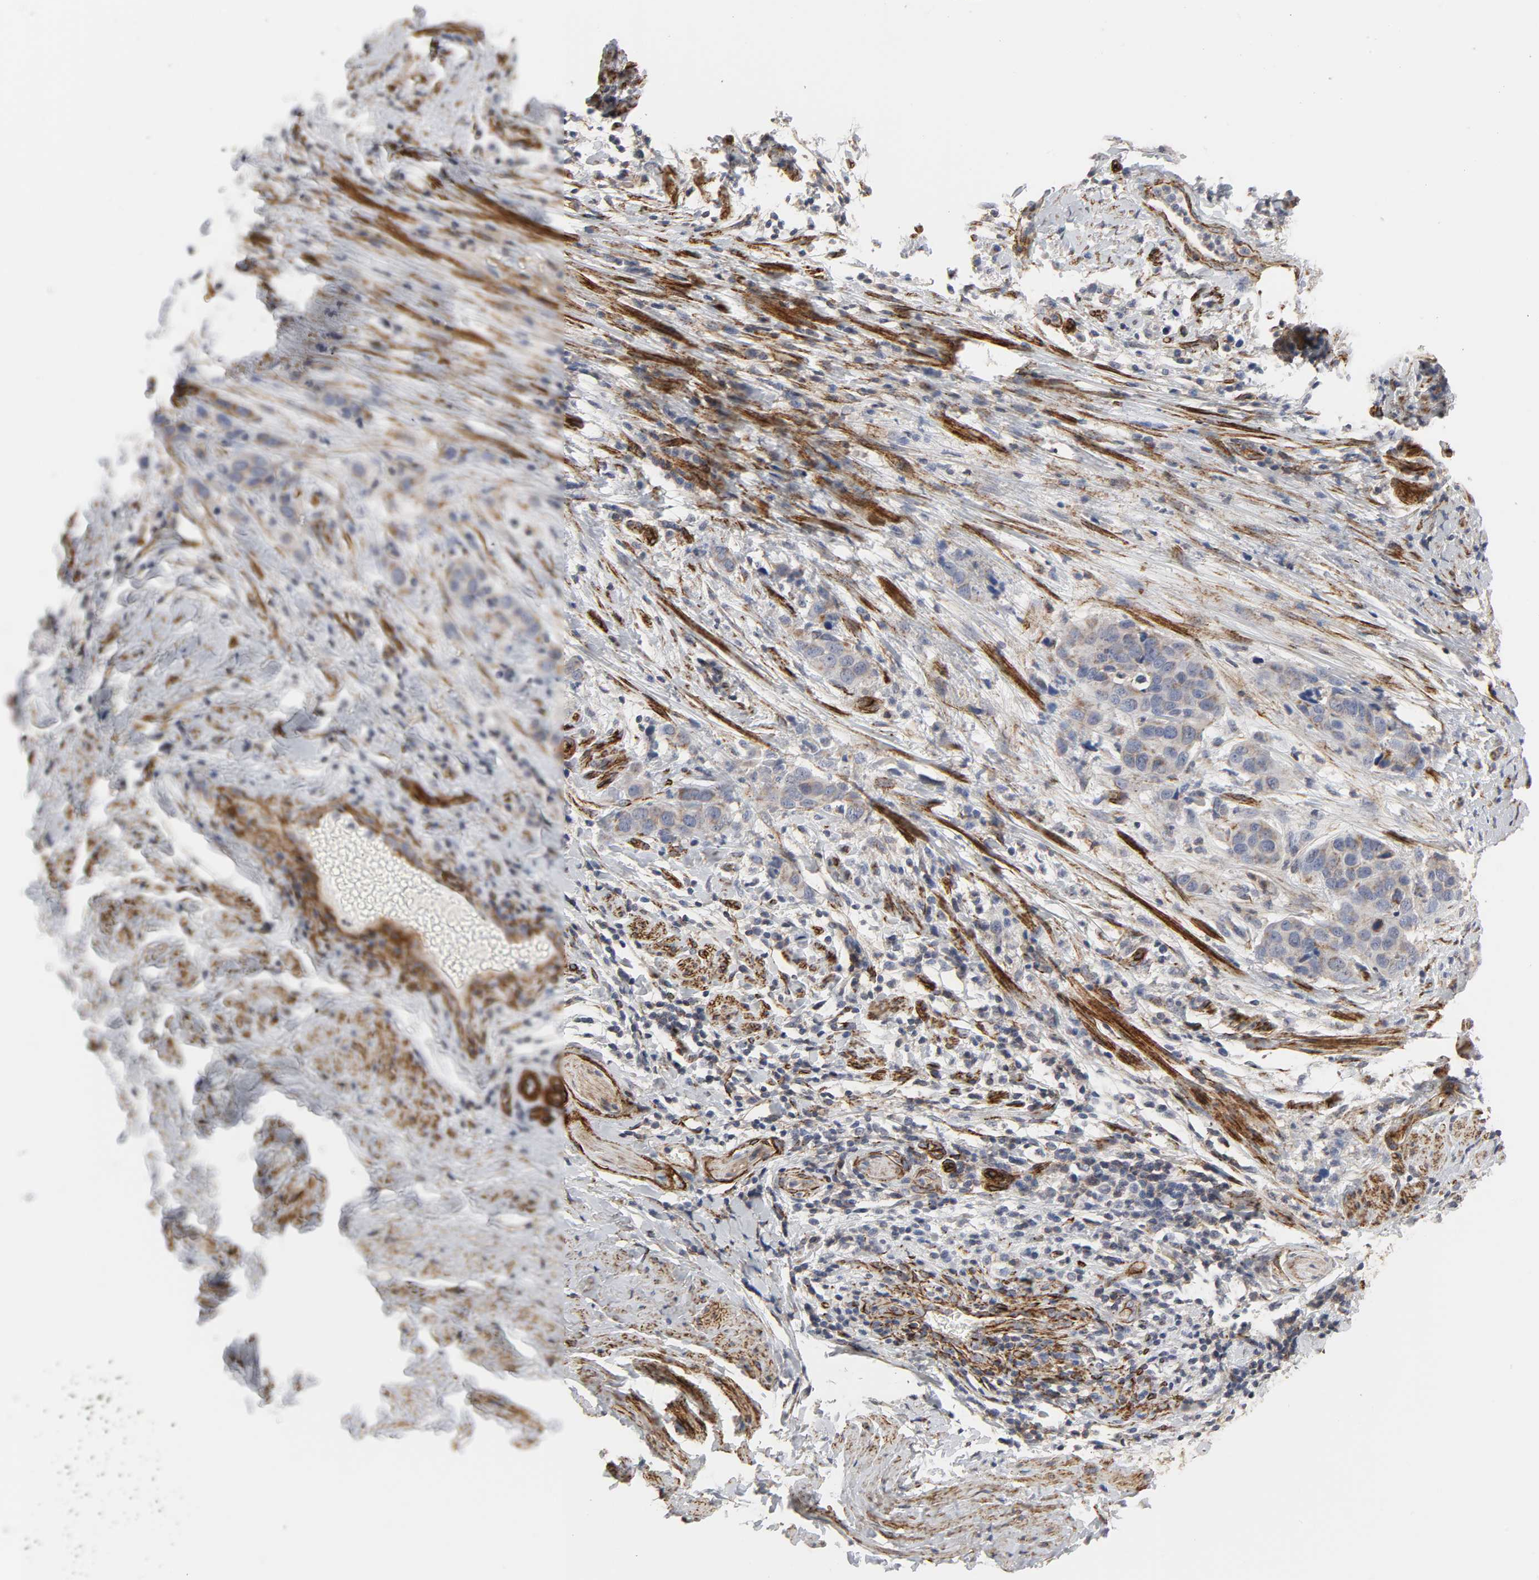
{"staining": {"intensity": "negative", "quantity": "none", "location": "none"}, "tissue": "cervical cancer", "cell_type": "Tumor cells", "image_type": "cancer", "snomed": [{"axis": "morphology", "description": "Squamous cell carcinoma, NOS"}, {"axis": "topography", "description": "Cervix"}], "caption": "High power microscopy image of an immunohistochemistry photomicrograph of squamous cell carcinoma (cervical), revealing no significant staining in tumor cells. (Stains: DAB immunohistochemistry with hematoxylin counter stain, Microscopy: brightfield microscopy at high magnification).", "gene": "GNG2", "patient": {"sex": "female", "age": 54}}